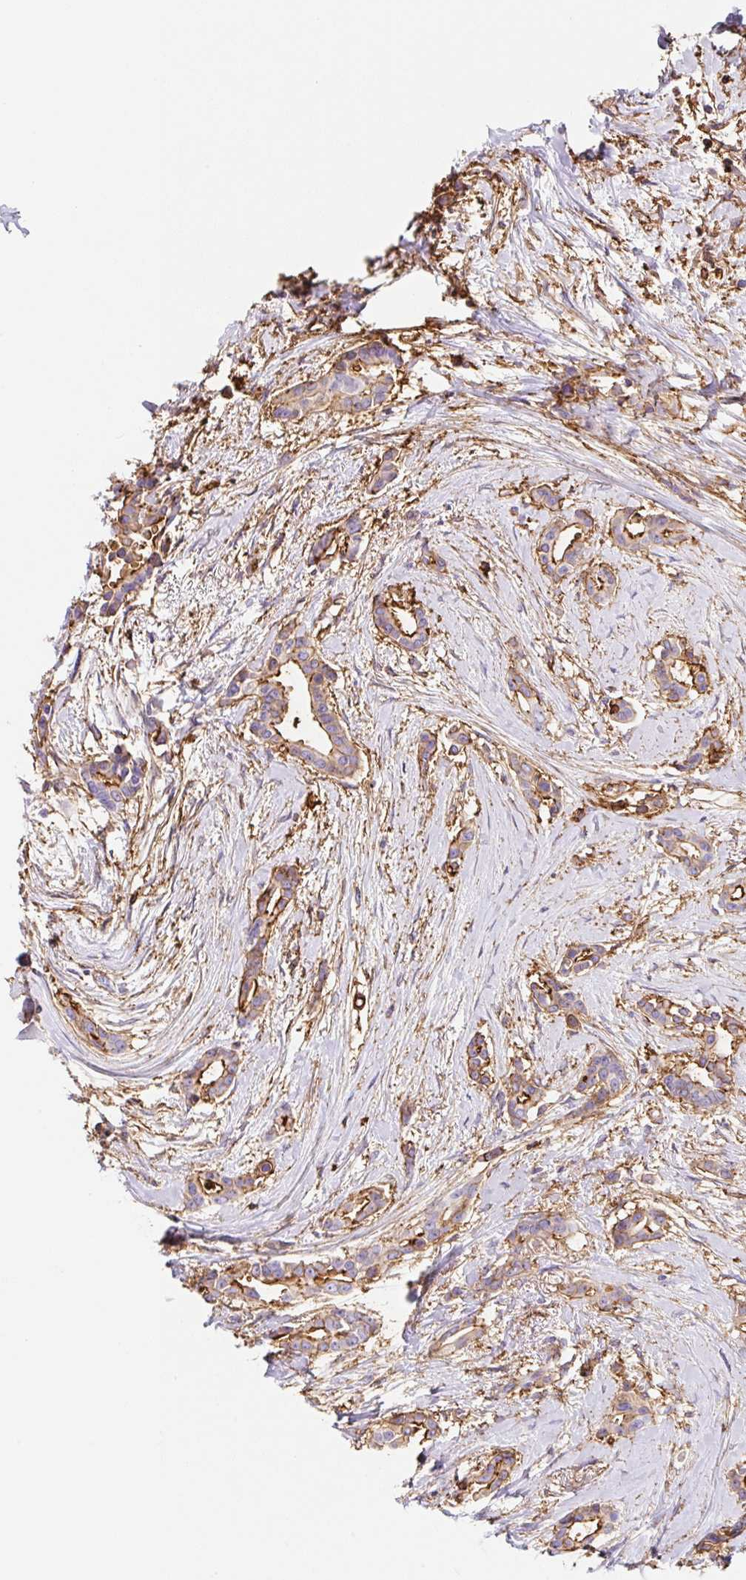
{"staining": {"intensity": "moderate", "quantity": ">75%", "location": "cytoplasmic/membranous"}, "tissue": "breast cancer", "cell_type": "Tumor cells", "image_type": "cancer", "snomed": [{"axis": "morphology", "description": "Duct carcinoma"}, {"axis": "topography", "description": "Breast"}], "caption": "The histopathology image exhibits staining of infiltrating ductal carcinoma (breast), revealing moderate cytoplasmic/membranous protein expression (brown color) within tumor cells.", "gene": "MTTP", "patient": {"sex": "female", "age": 64}}